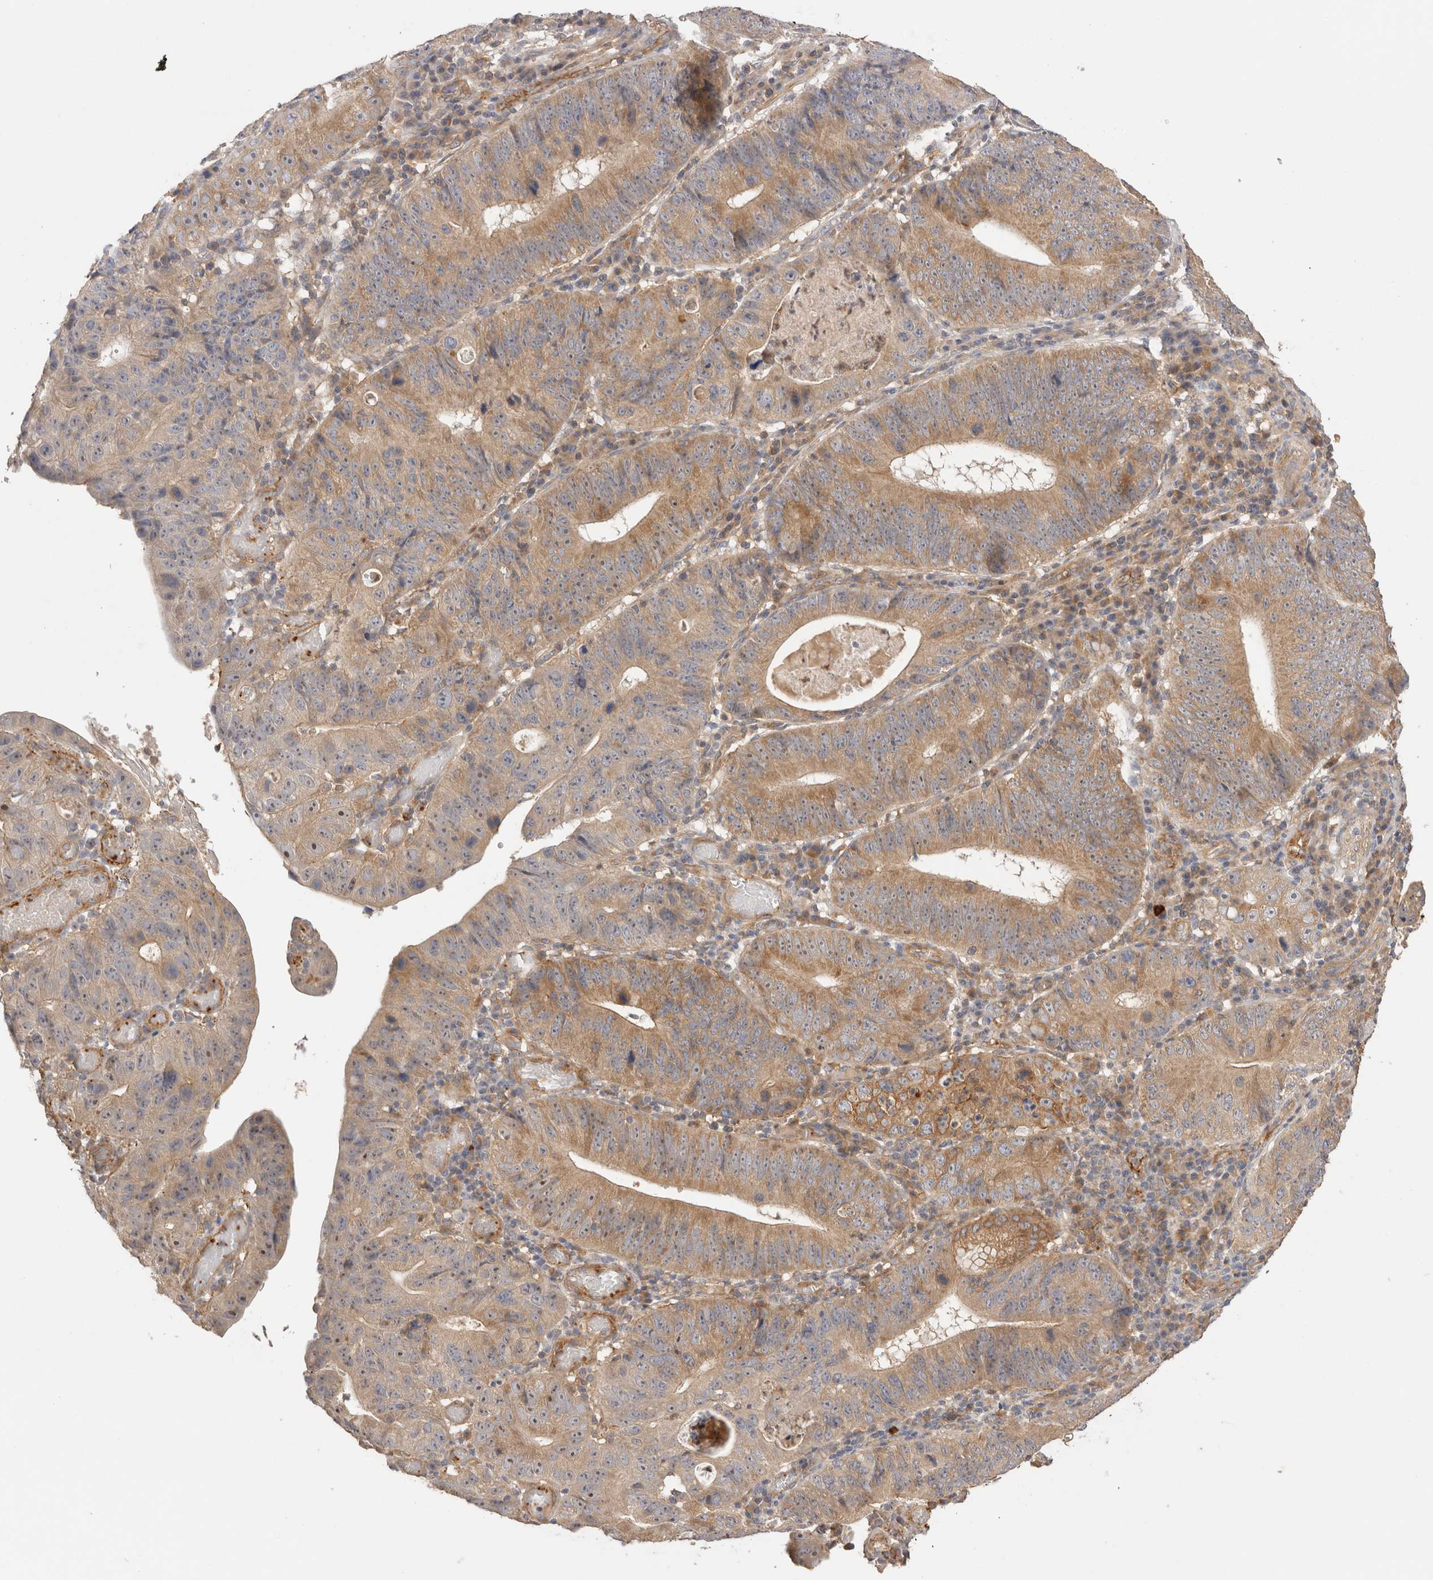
{"staining": {"intensity": "moderate", "quantity": ">75%", "location": "cytoplasmic/membranous"}, "tissue": "stomach cancer", "cell_type": "Tumor cells", "image_type": "cancer", "snomed": [{"axis": "morphology", "description": "Adenocarcinoma, NOS"}, {"axis": "topography", "description": "Stomach"}], "caption": "DAB immunohistochemical staining of stomach adenocarcinoma reveals moderate cytoplasmic/membranous protein positivity in approximately >75% of tumor cells.", "gene": "SGK3", "patient": {"sex": "male", "age": 59}}